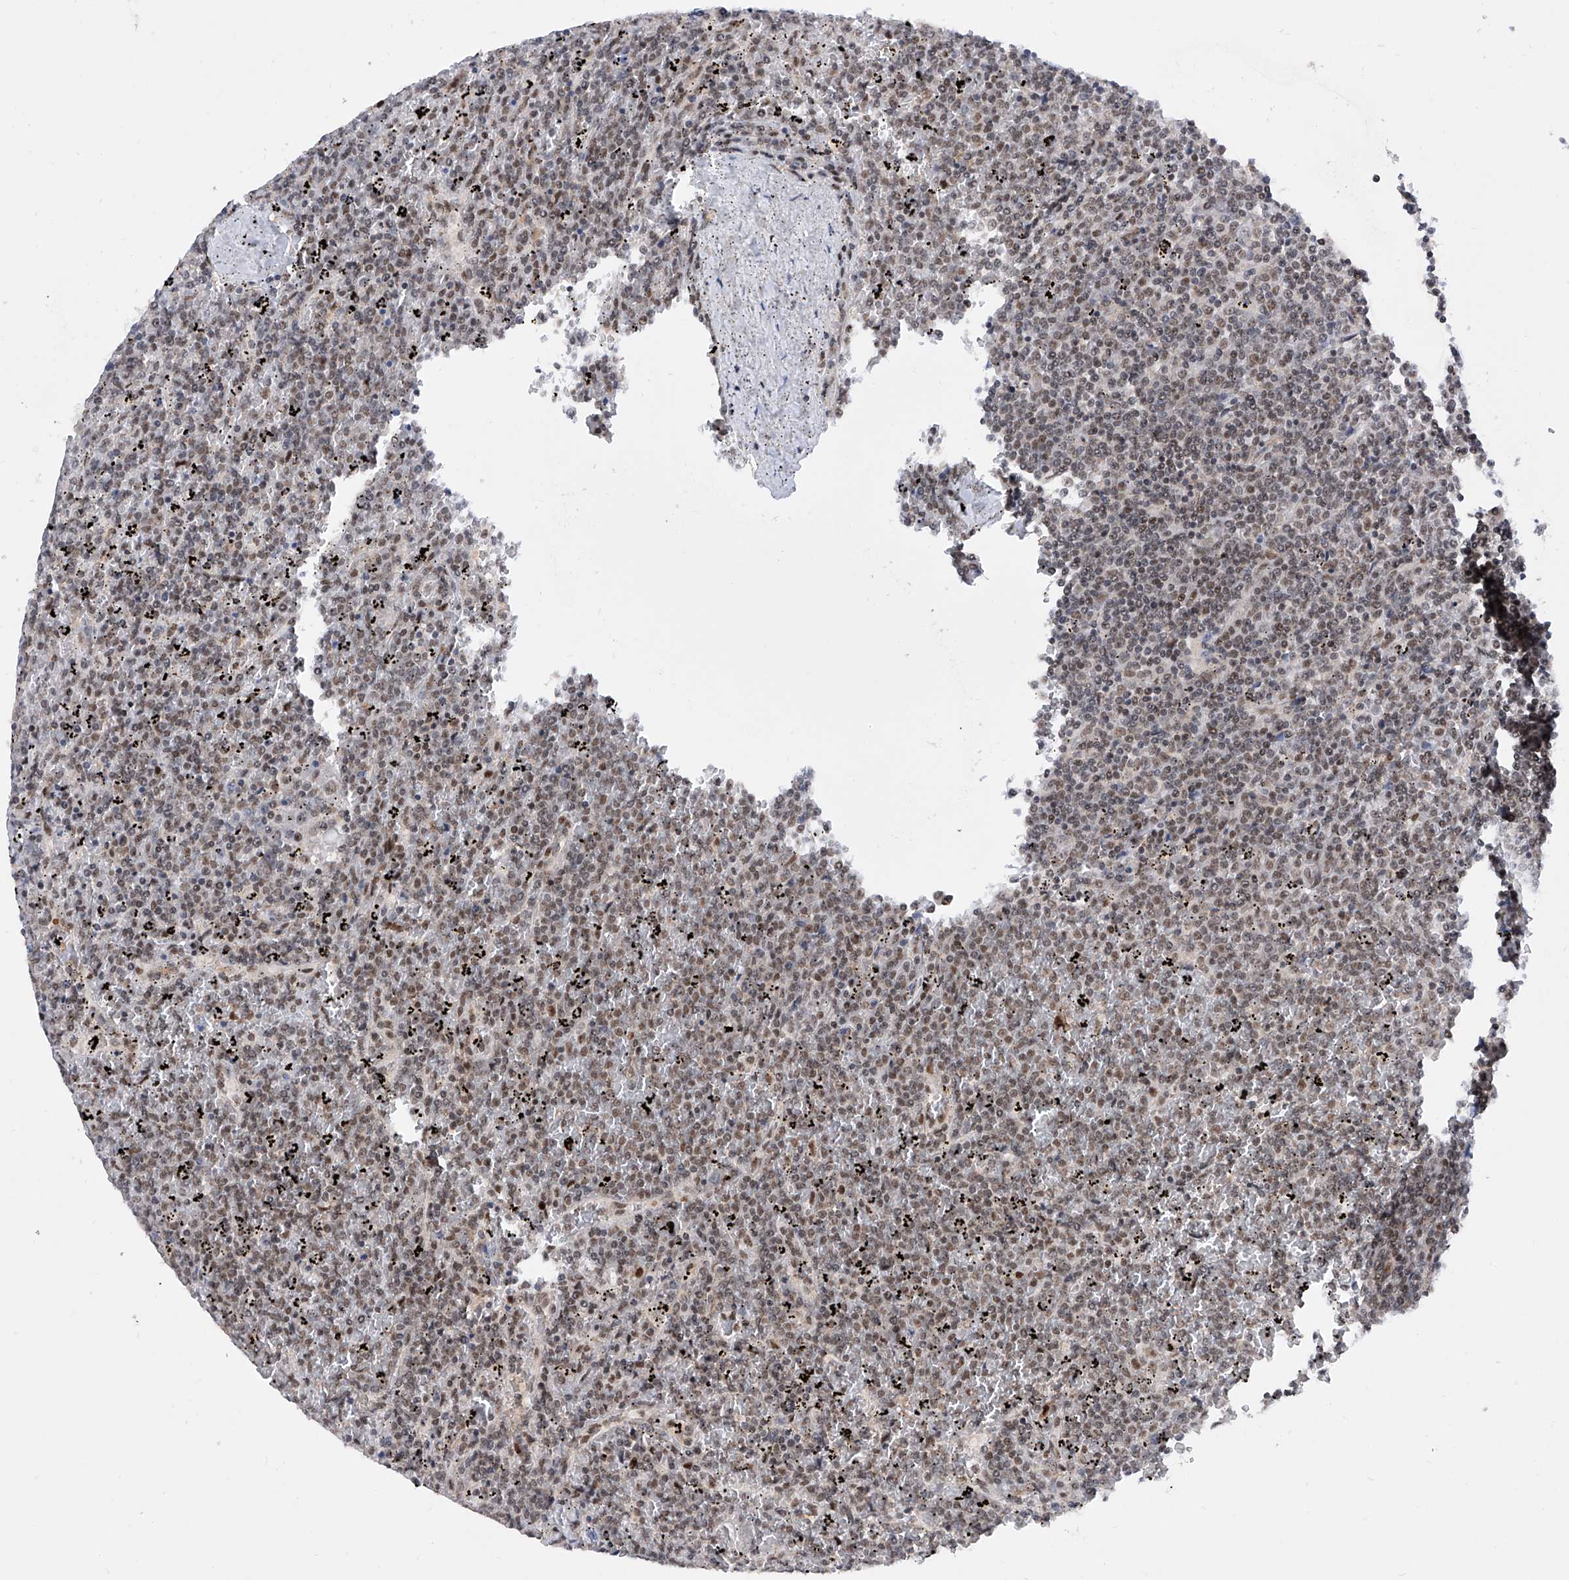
{"staining": {"intensity": "moderate", "quantity": ">75%", "location": "nuclear"}, "tissue": "lymphoma", "cell_type": "Tumor cells", "image_type": "cancer", "snomed": [{"axis": "morphology", "description": "Malignant lymphoma, non-Hodgkin's type, Low grade"}, {"axis": "topography", "description": "Spleen"}], "caption": "Protein analysis of lymphoma tissue displays moderate nuclear expression in approximately >75% of tumor cells.", "gene": "RAD54L", "patient": {"sex": "female", "age": 19}}